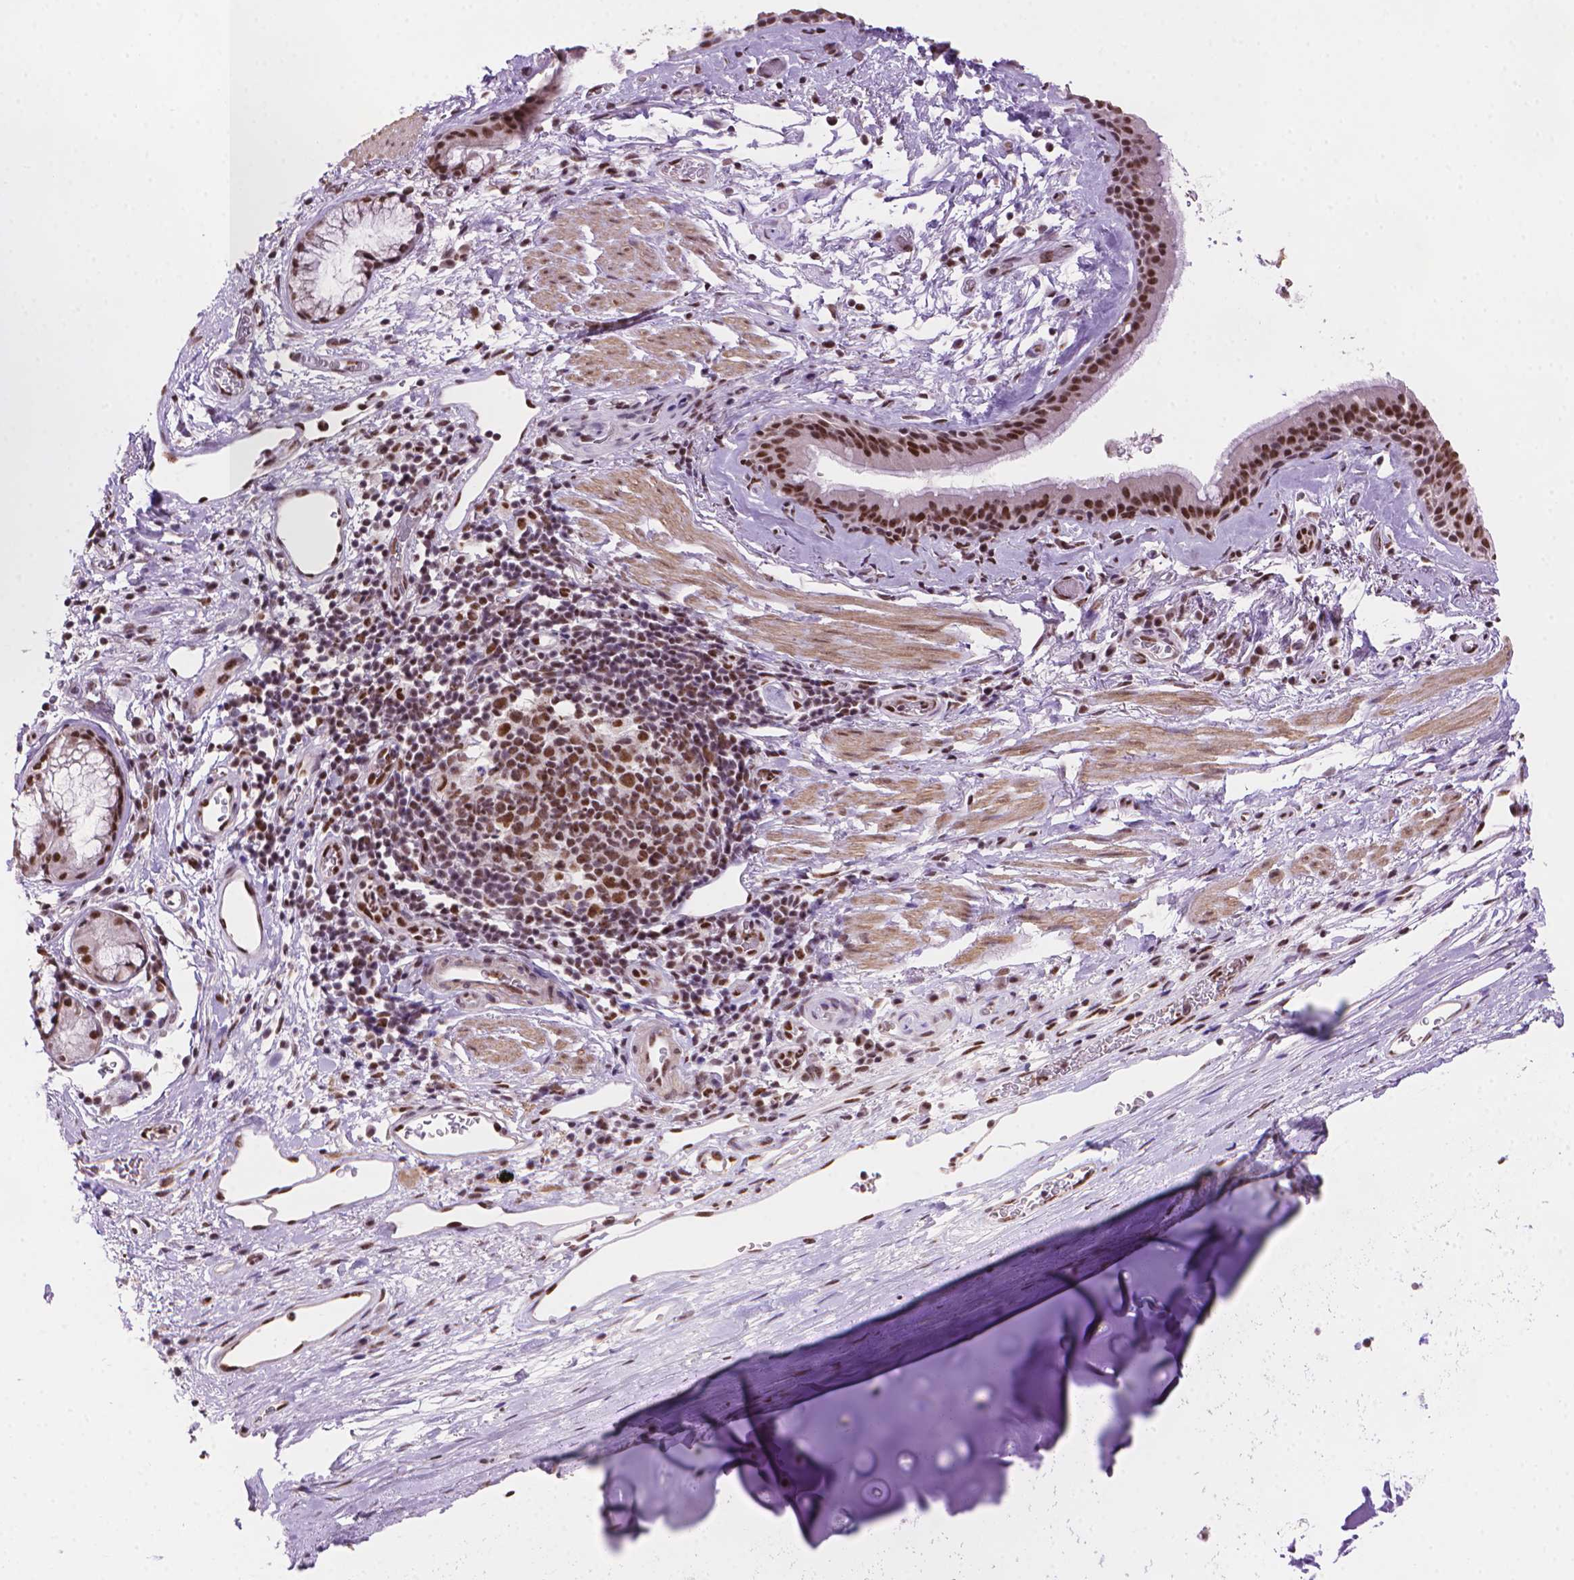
{"staining": {"intensity": "moderate", "quantity": ">75%", "location": "nuclear"}, "tissue": "bronchus", "cell_type": "Respiratory epithelial cells", "image_type": "normal", "snomed": [{"axis": "morphology", "description": "Normal tissue, NOS"}, {"axis": "topography", "description": "Cartilage tissue"}, {"axis": "topography", "description": "Bronchus"}], "caption": "Bronchus stained with DAB (3,3'-diaminobenzidine) IHC displays medium levels of moderate nuclear staining in approximately >75% of respiratory epithelial cells. (Brightfield microscopy of DAB IHC at high magnification).", "gene": "UBN1", "patient": {"sex": "male", "age": 58}}